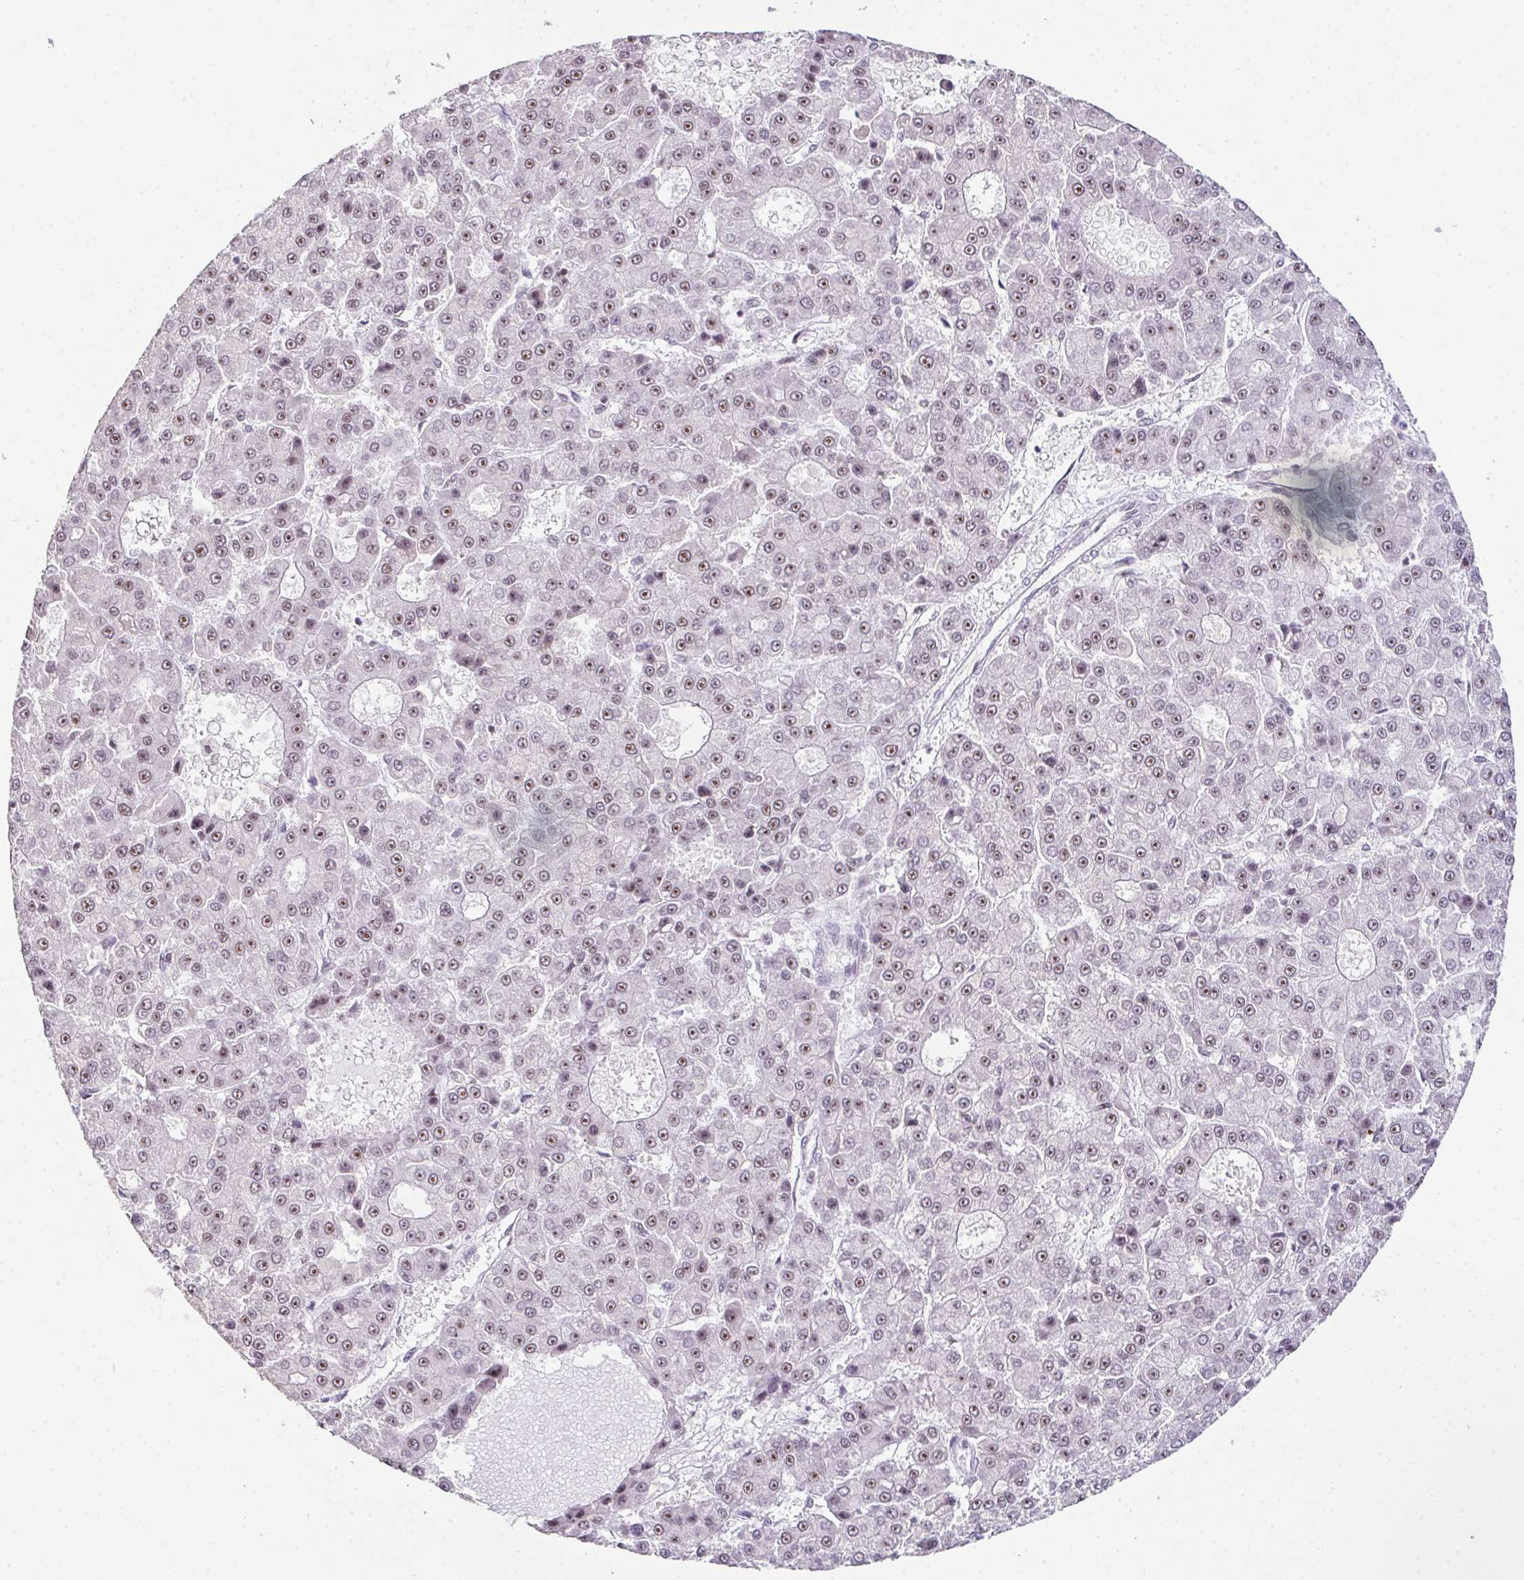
{"staining": {"intensity": "moderate", "quantity": ">75%", "location": "nuclear"}, "tissue": "liver cancer", "cell_type": "Tumor cells", "image_type": "cancer", "snomed": [{"axis": "morphology", "description": "Carcinoma, Hepatocellular, NOS"}, {"axis": "topography", "description": "Liver"}], "caption": "A histopathology image of human liver cancer stained for a protein displays moderate nuclear brown staining in tumor cells.", "gene": "ZNF800", "patient": {"sex": "male", "age": 70}}